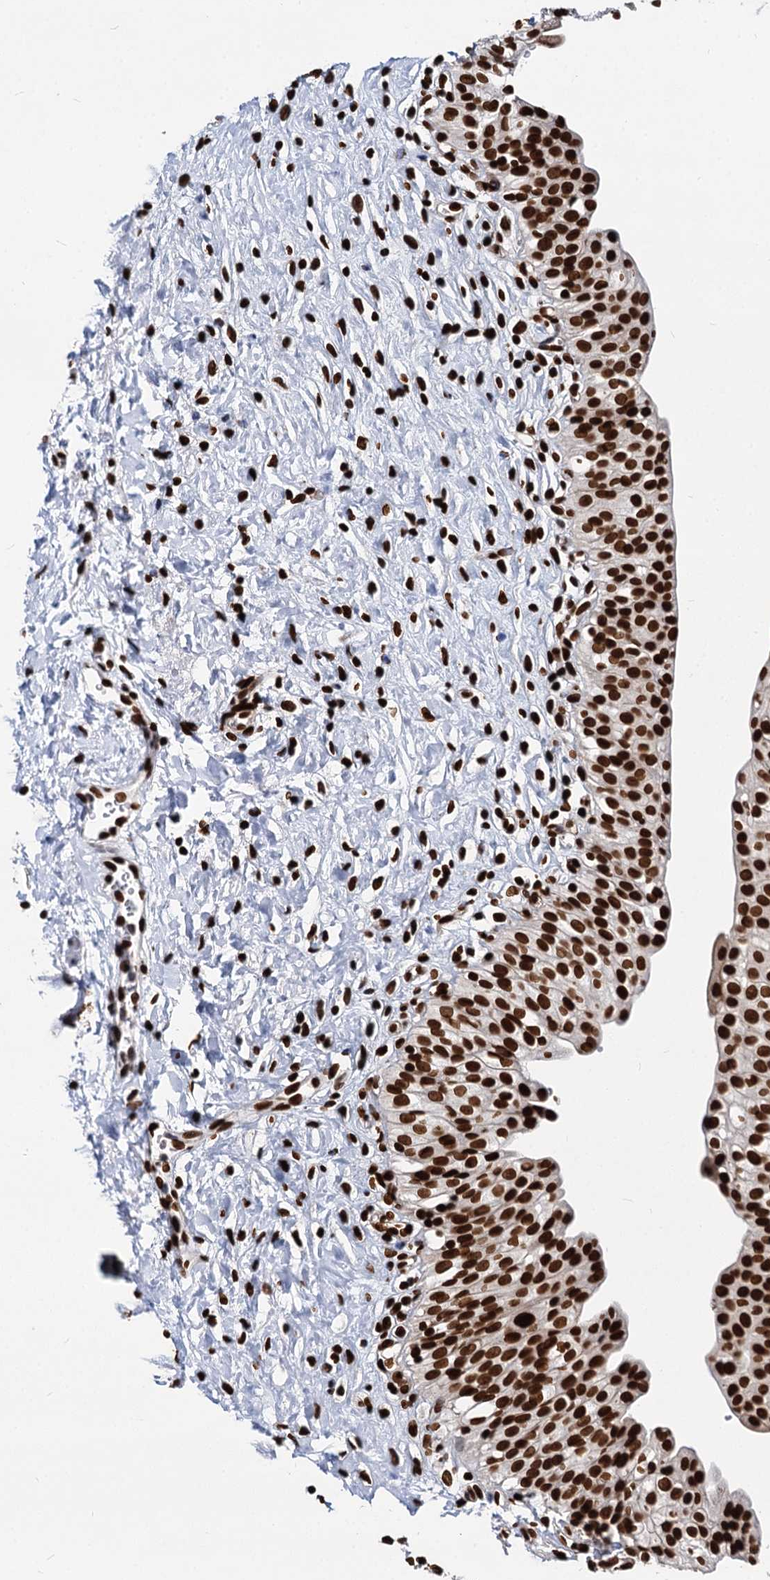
{"staining": {"intensity": "strong", "quantity": ">75%", "location": "nuclear"}, "tissue": "urinary bladder", "cell_type": "Urothelial cells", "image_type": "normal", "snomed": [{"axis": "morphology", "description": "Normal tissue, NOS"}, {"axis": "topography", "description": "Urinary bladder"}], "caption": "Immunohistochemistry histopathology image of unremarkable urinary bladder: human urinary bladder stained using immunohistochemistry (IHC) displays high levels of strong protein expression localized specifically in the nuclear of urothelial cells, appearing as a nuclear brown color.", "gene": "MECP2", "patient": {"sex": "male", "age": 51}}